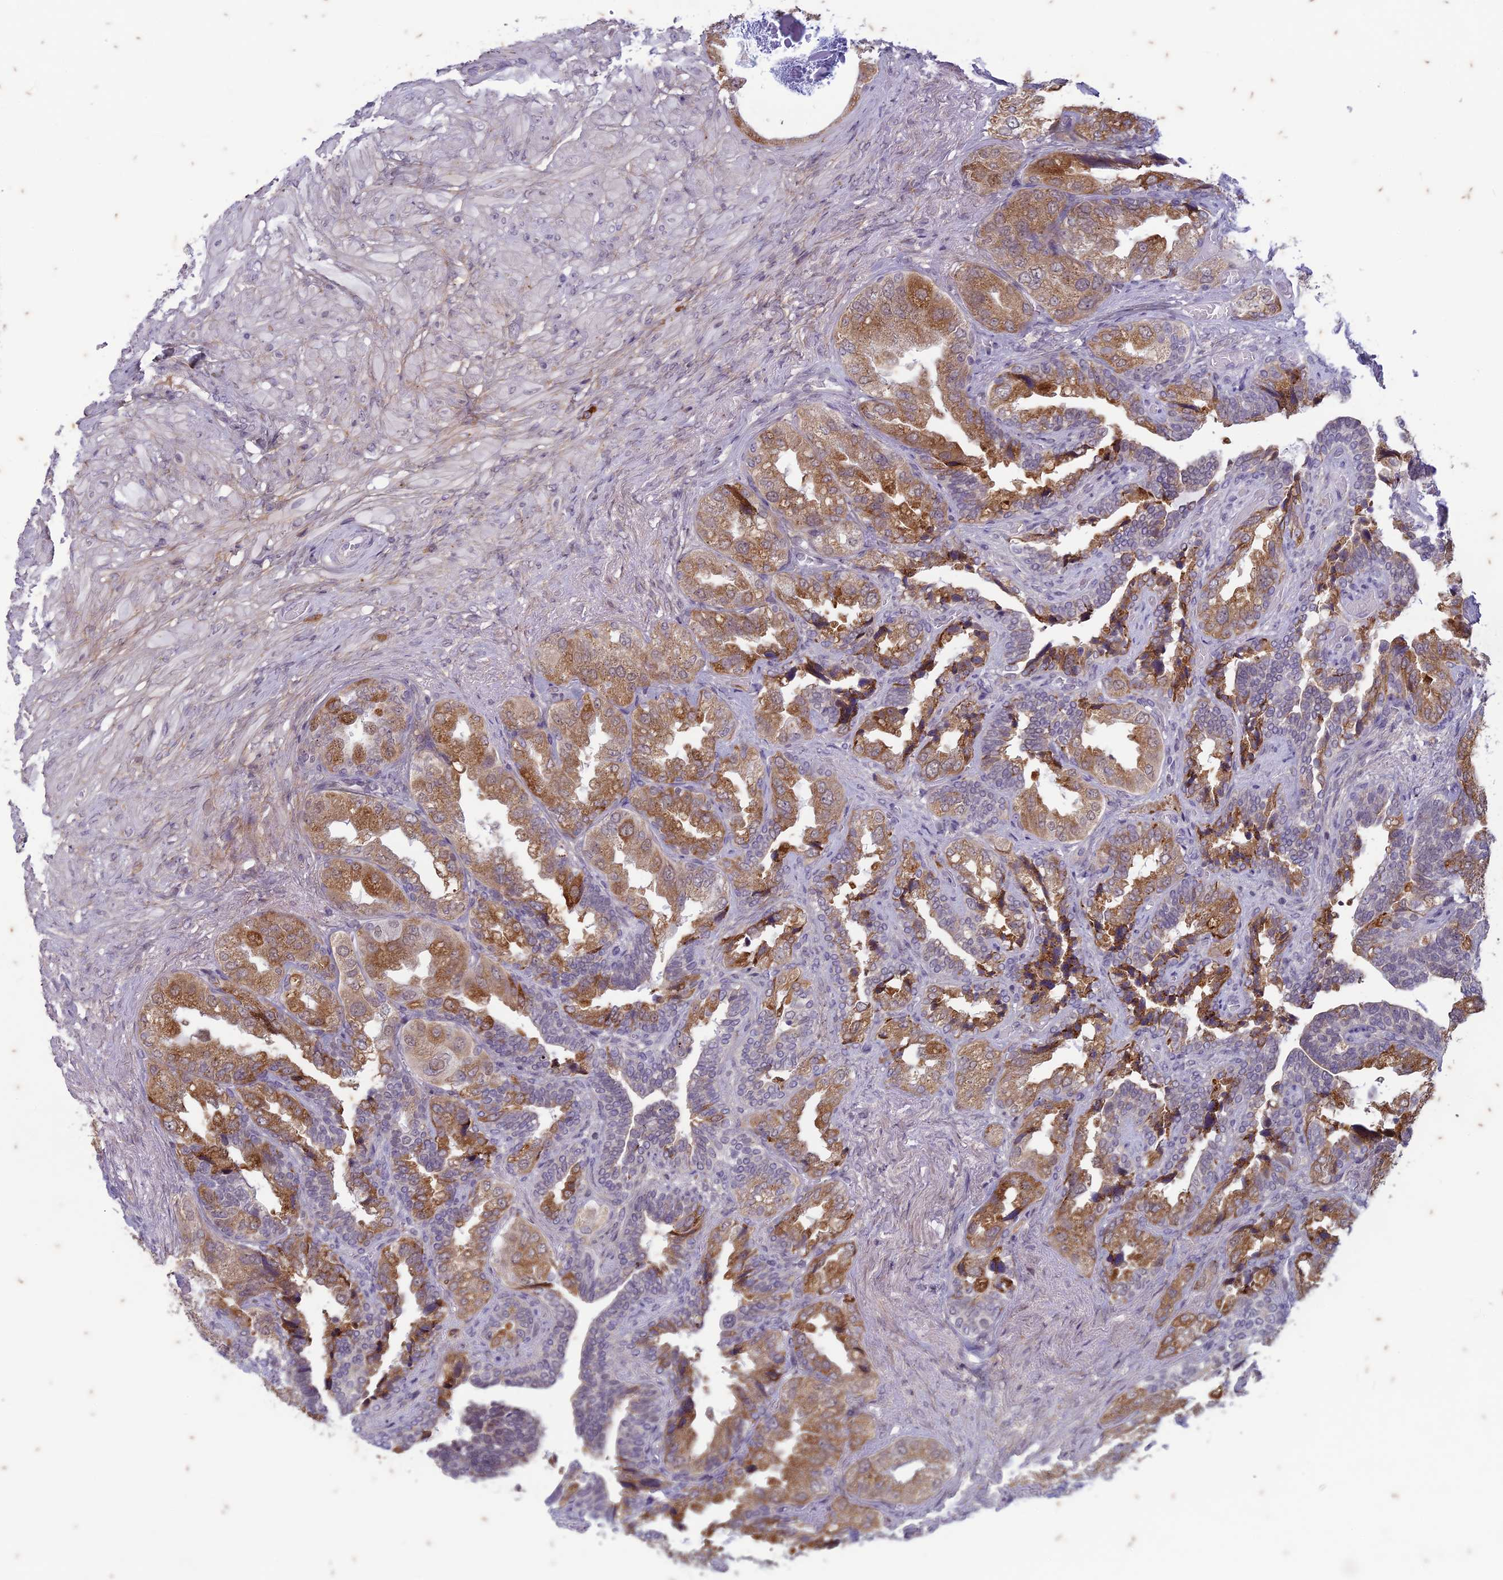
{"staining": {"intensity": "moderate", "quantity": "25%-75%", "location": "cytoplasmic/membranous"}, "tissue": "seminal vesicle", "cell_type": "Glandular cells", "image_type": "normal", "snomed": [{"axis": "morphology", "description": "Normal tissue, NOS"}, {"axis": "topography", "description": "Seminal veicle"}, {"axis": "topography", "description": "Peripheral nerve tissue"}], "caption": "This is a photomicrograph of immunohistochemistry staining of benign seminal vesicle, which shows moderate positivity in the cytoplasmic/membranous of glandular cells.", "gene": "PABPN1L", "patient": {"sex": "male", "age": 63}}